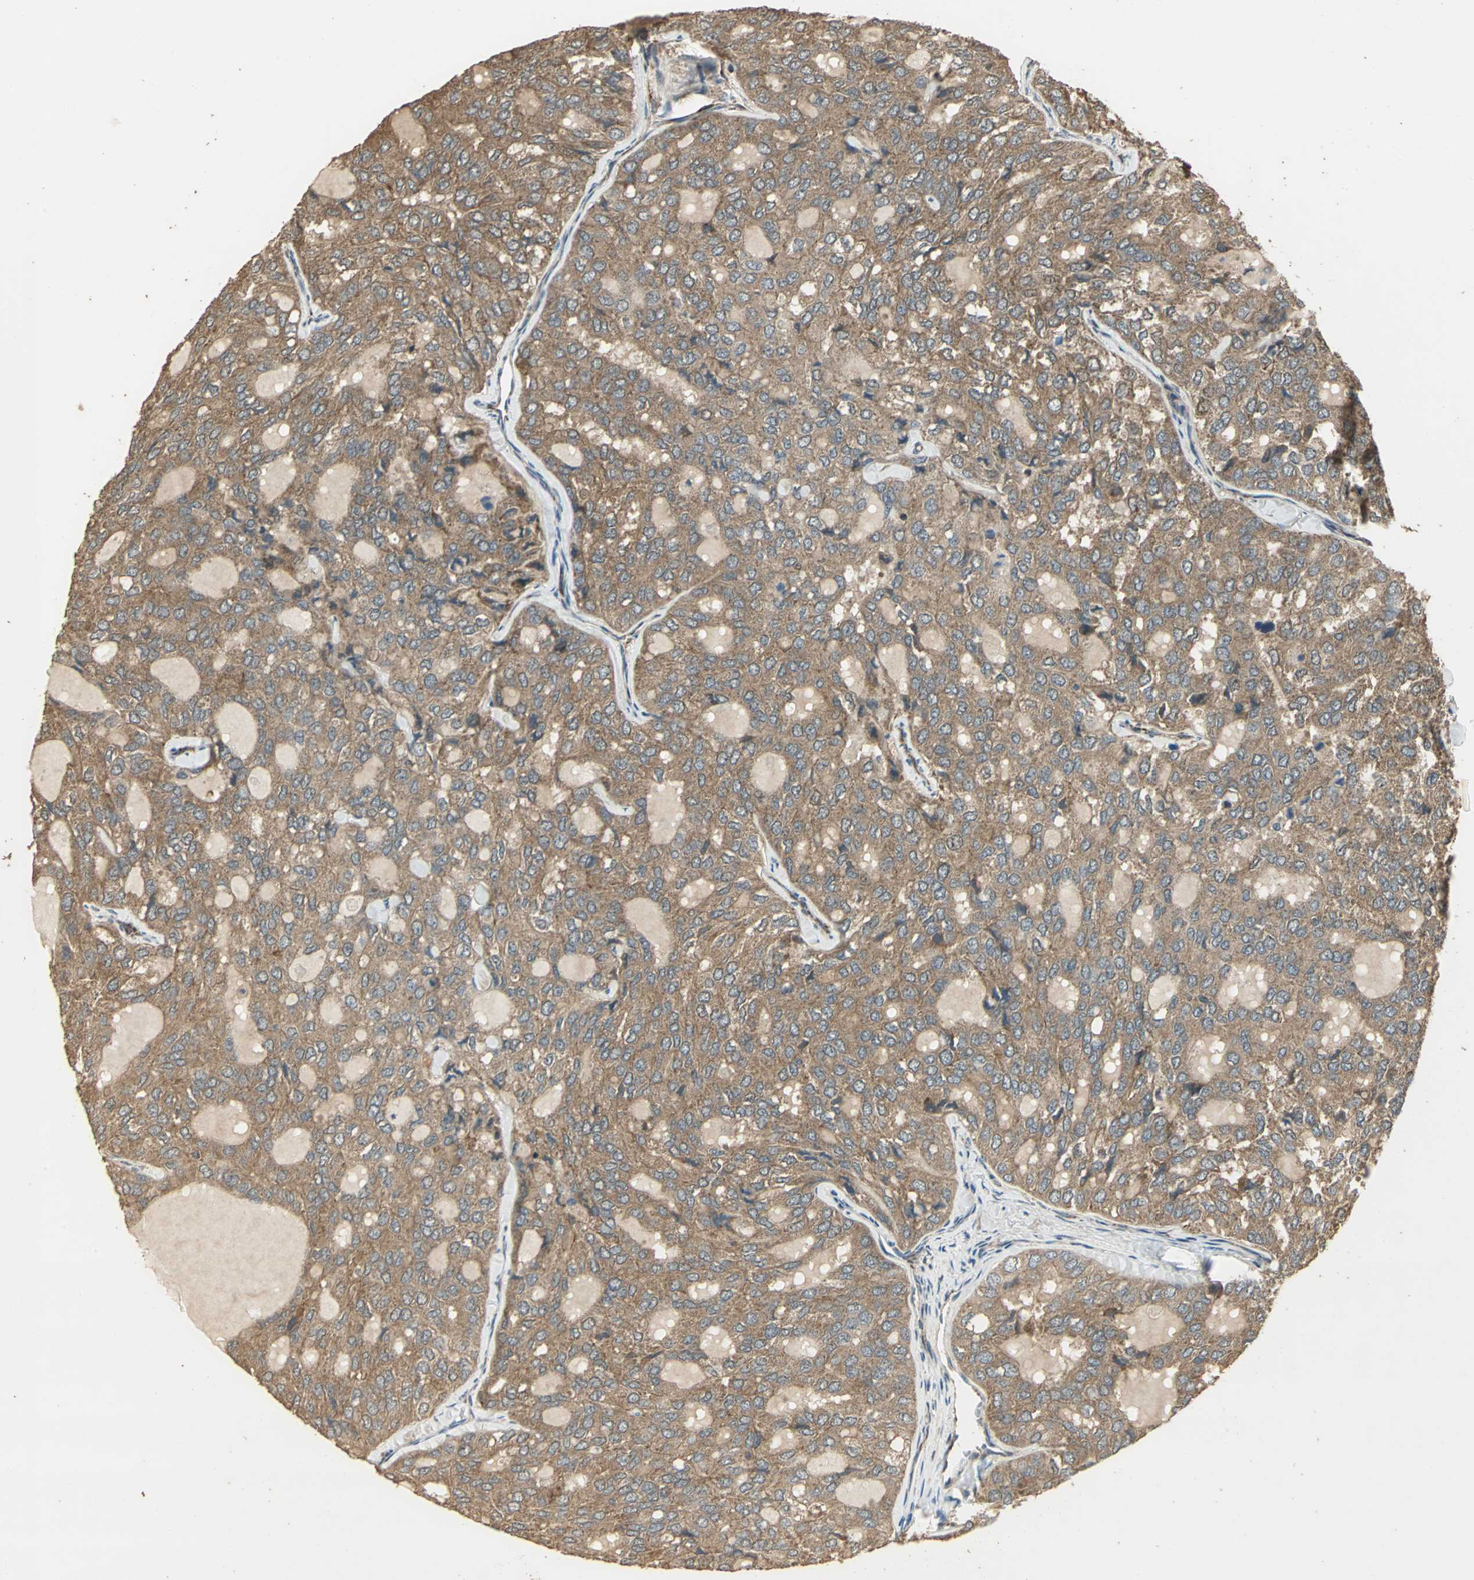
{"staining": {"intensity": "strong", "quantity": ">75%", "location": "cytoplasmic/membranous"}, "tissue": "thyroid cancer", "cell_type": "Tumor cells", "image_type": "cancer", "snomed": [{"axis": "morphology", "description": "Follicular adenoma carcinoma, NOS"}, {"axis": "topography", "description": "Thyroid gland"}], "caption": "Immunohistochemistry (IHC) (DAB (3,3'-diaminobenzidine)) staining of thyroid cancer (follicular adenoma carcinoma) reveals strong cytoplasmic/membranous protein expression in approximately >75% of tumor cells.", "gene": "KANK1", "patient": {"sex": "male", "age": 75}}